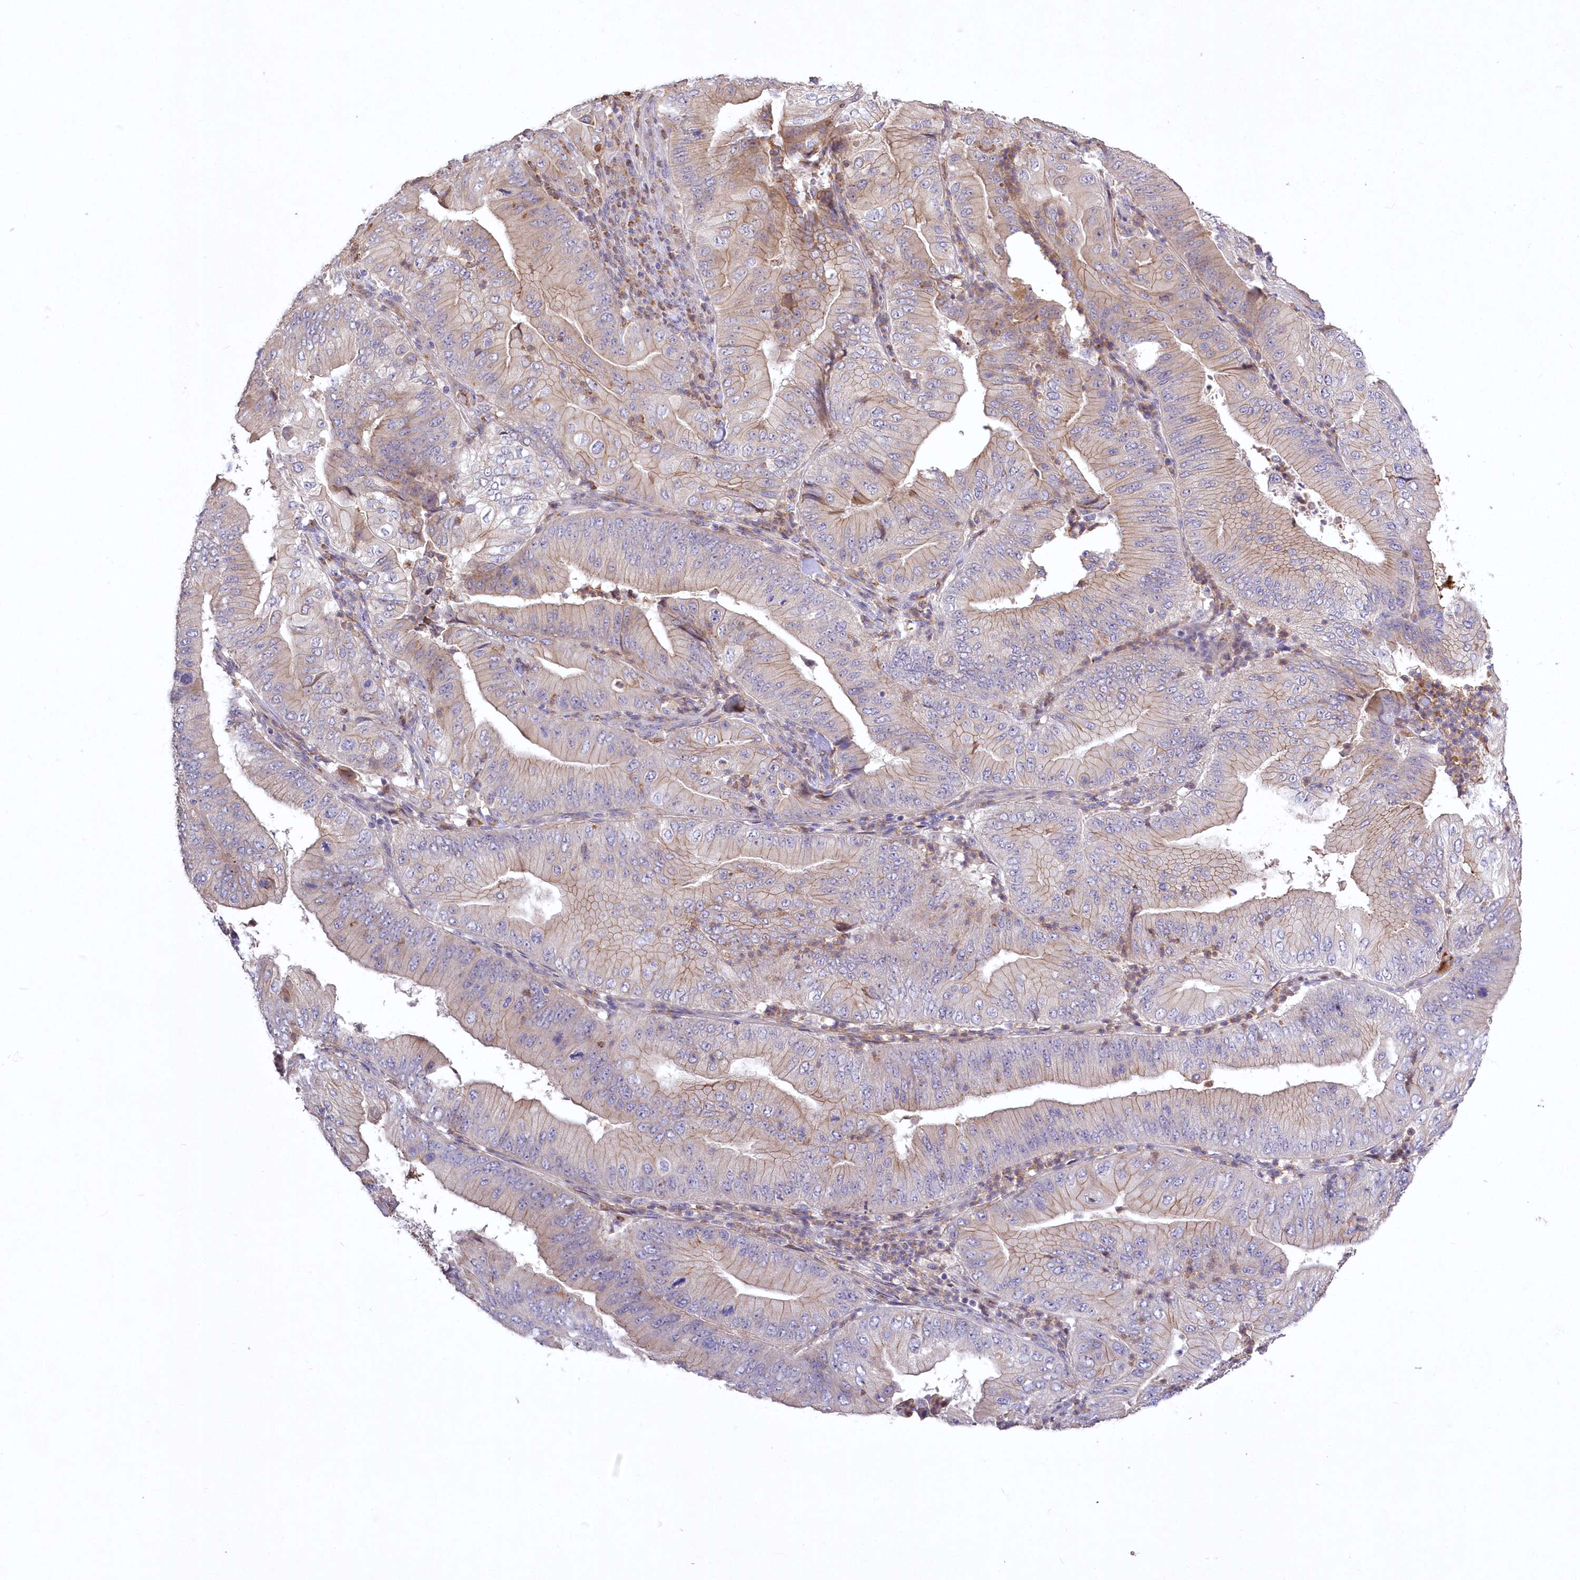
{"staining": {"intensity": "moderate", "quantity": "25%-75%", "location": "cytoplasmic/membranous"}, "tissue": "pancreatic cancer", "cell_type": "Tumor cells", "image_type": "cancer", "snomed": [{"axis": "morphology", "description": "Adenocarcinoma, NOS"}, {"axis": "topography", "description": "Pancreas"}], "caption": "Brown immunohistochemical staining in human pancreatic adenocarcinoma exhibits moderate cytoplasmic/membranous expression in about 25%-75% of tumor cells.", "gene": "WBP1L", "patient": {"sex": "female", "age": 77}}